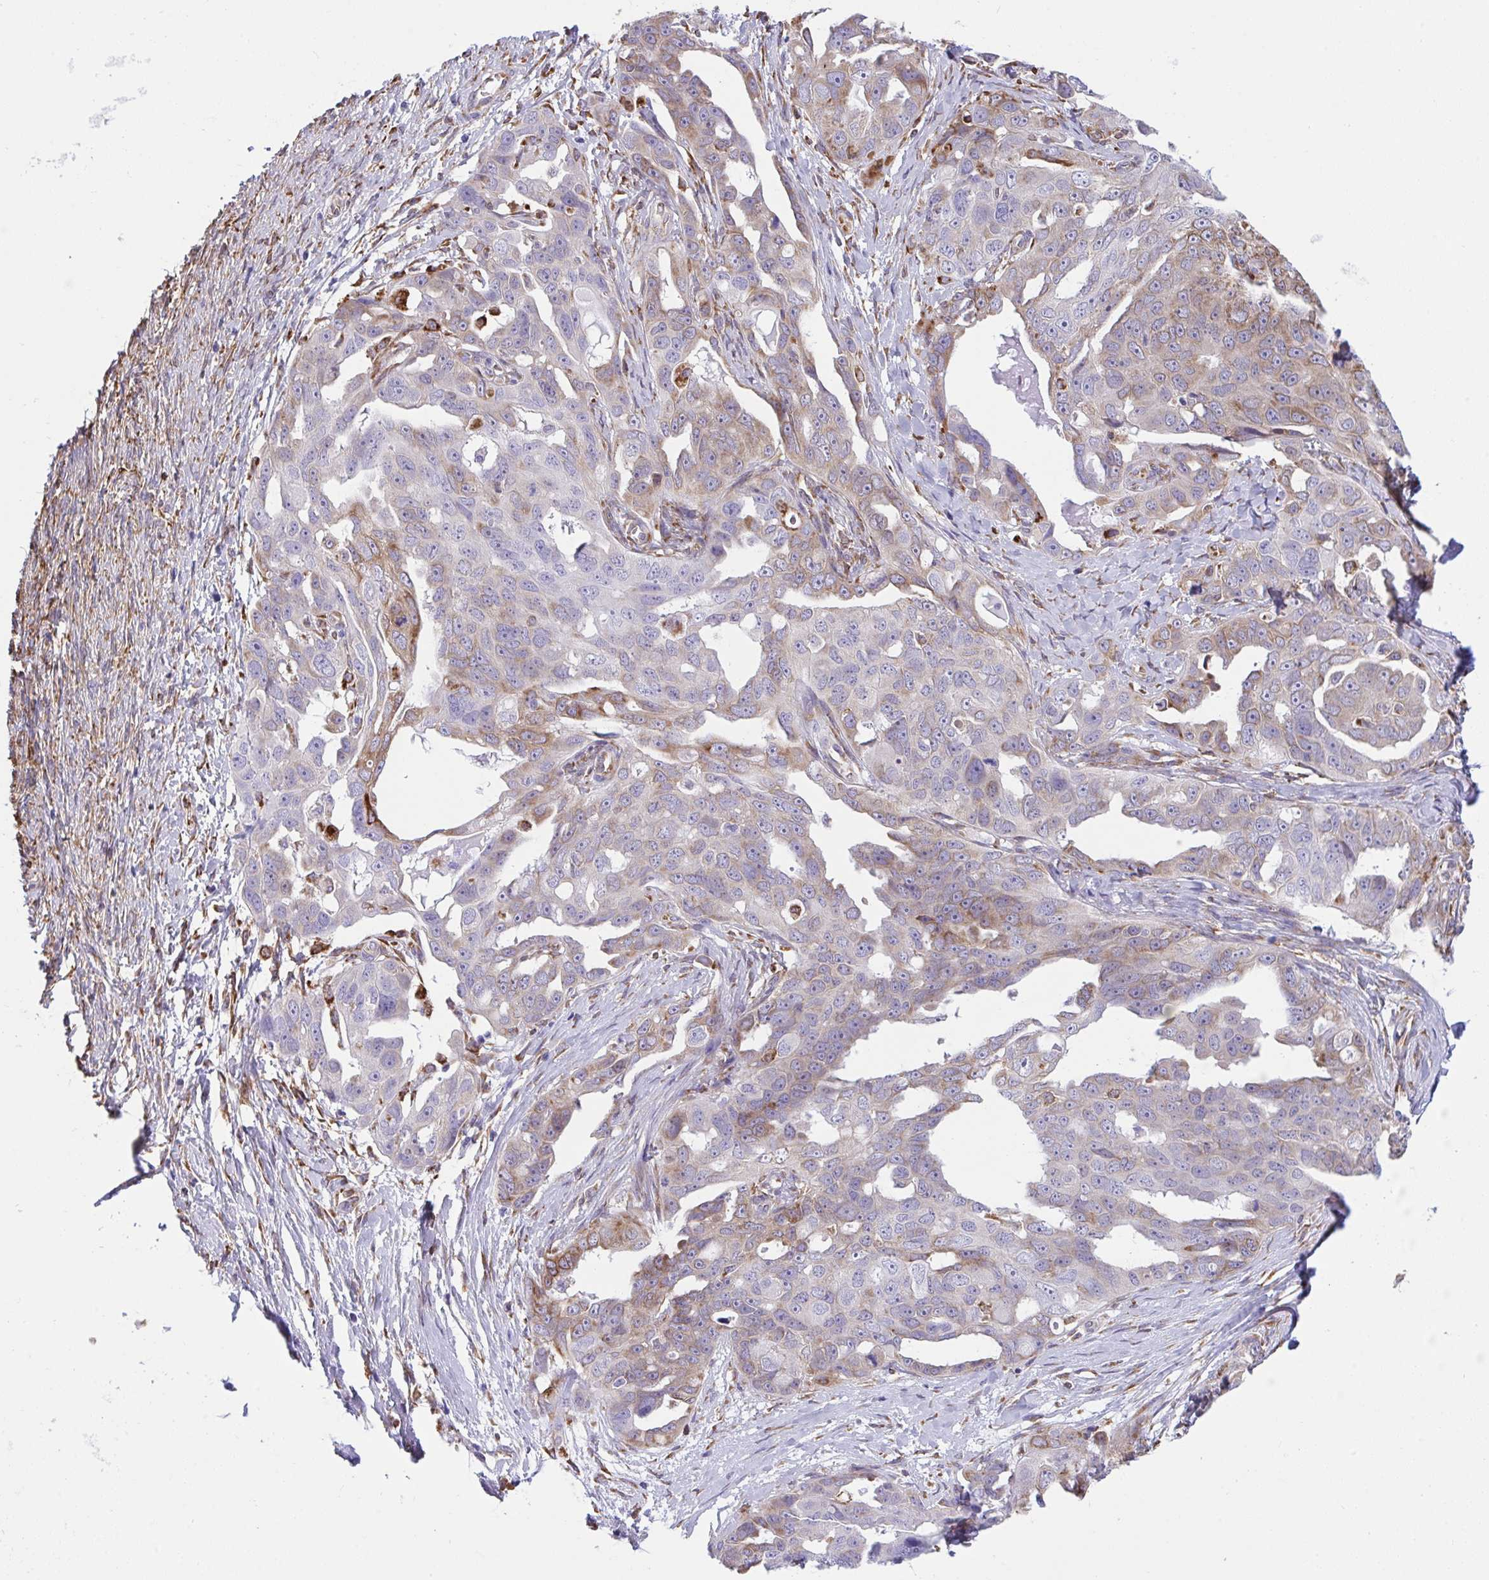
{"staining": {"intensity": "moderate", "quantity": "<25%", "location": "cytoplasmic/membranous"}, "tissue": "ovarian cancer", "cell_type": "Tumor cells", "image_type": "cancer", "snomed": [{"axis": "morphology", "description": "Carcinoma, endometroid"}, {"axis": "topography", "description": "Ovary"}], "caption": "Immunohistochemical staining of human endometroid carcinoma (ovarian) demonstrates moderate cytoplasmic/membranous protein positivity in about <25% of tumor cells.", "gene": "ASPH", "patient": {"sex": "female", "age": 70}}